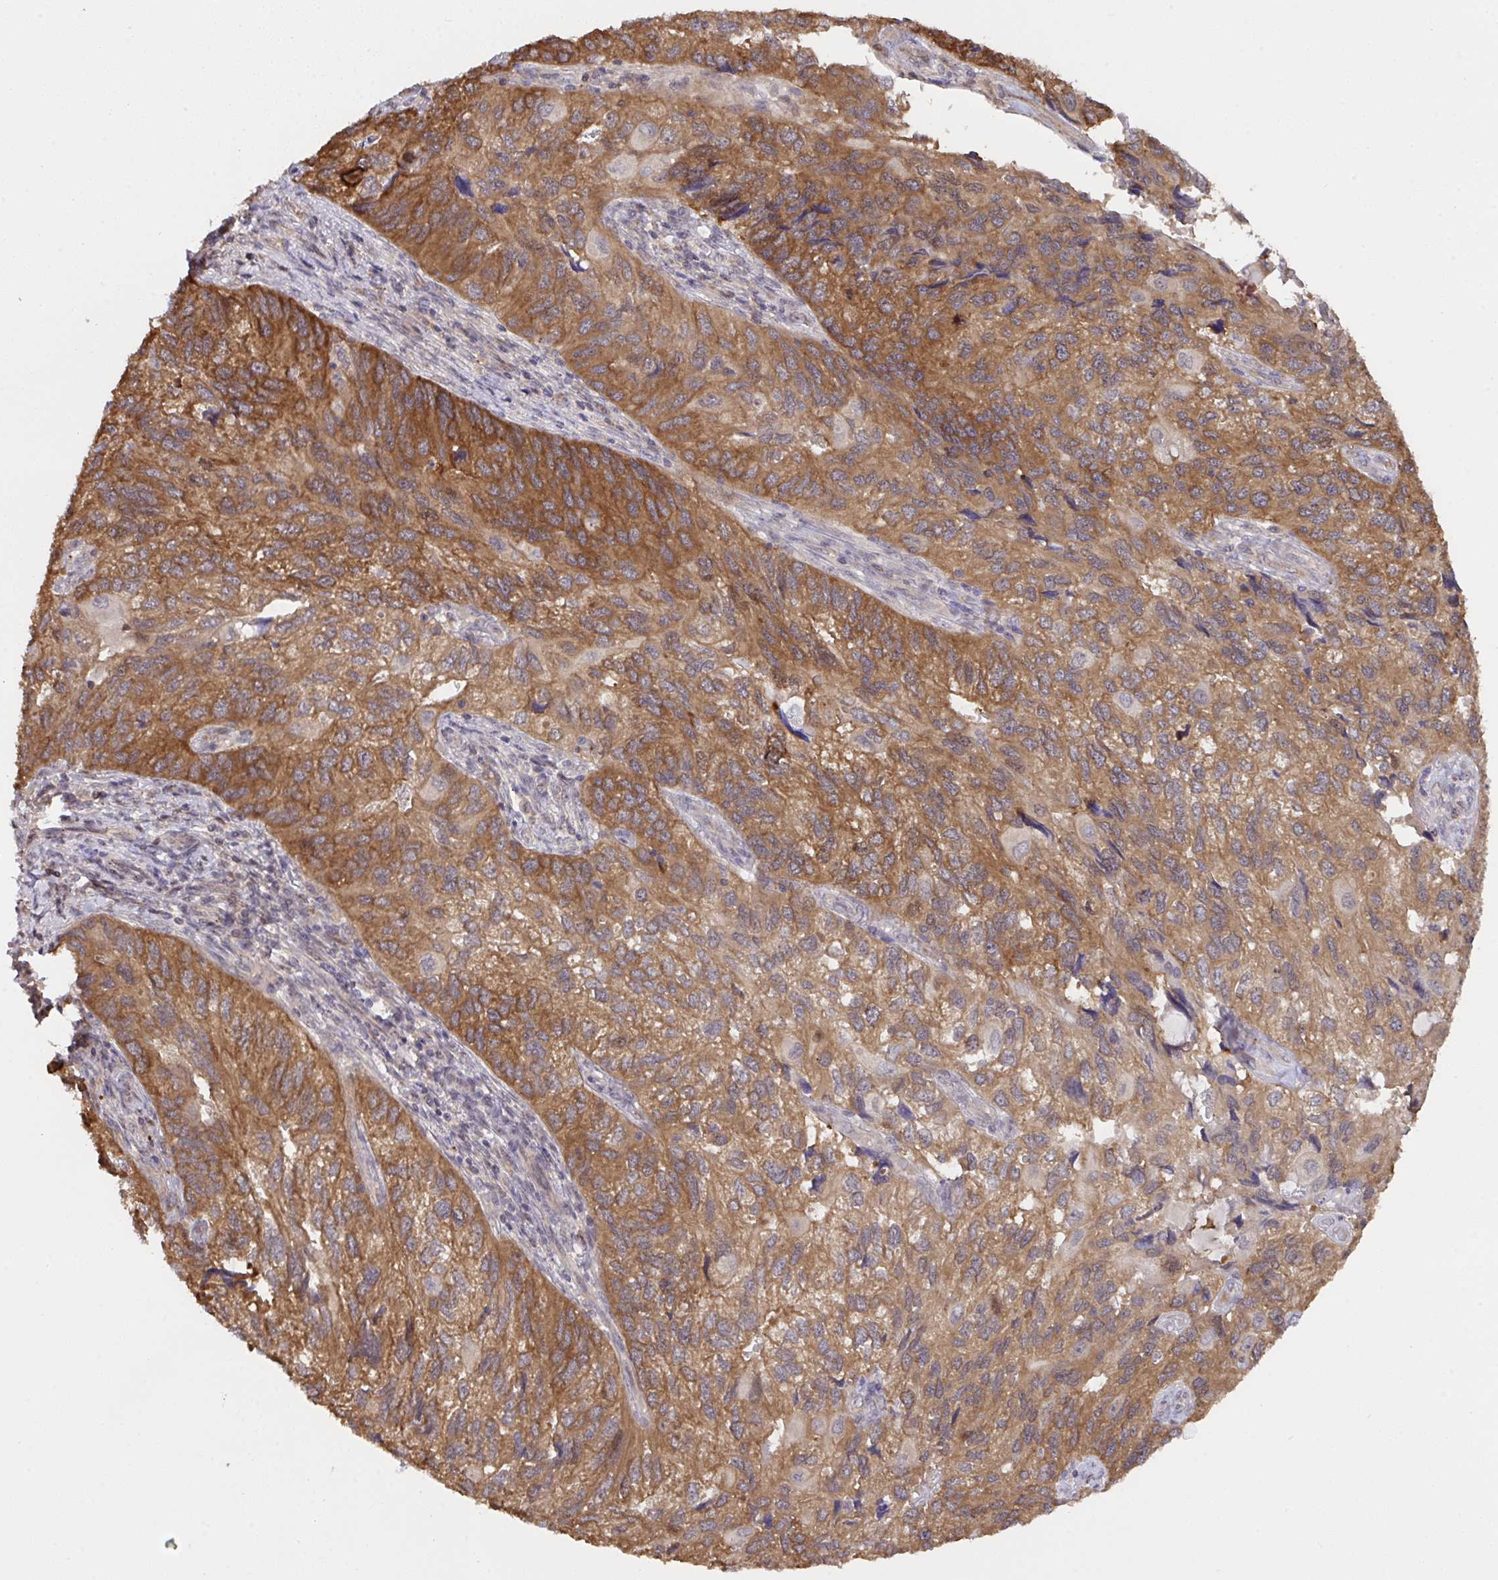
{"staining": {"intensity": "moderate", "quantity": ">75%", "location": "cytoplasmic/membranous"}, "tissue": "endometrial cancer", "cell_type": "Tumor cells", "image_type": "cancer", "snomed": [{"axis": "morphology", "description": "Carcinoma, NOS"}, {"axis": "topography", "description": "Uterus"}], "caption": "A medium amount of moderate cytoplasmic/membranous expression is present in about >75% of tumor cells in endometrial cancer (carcinoma) tissue.", "gene": "C12orf57", "patient": {"sex": "female", "age": 76}}